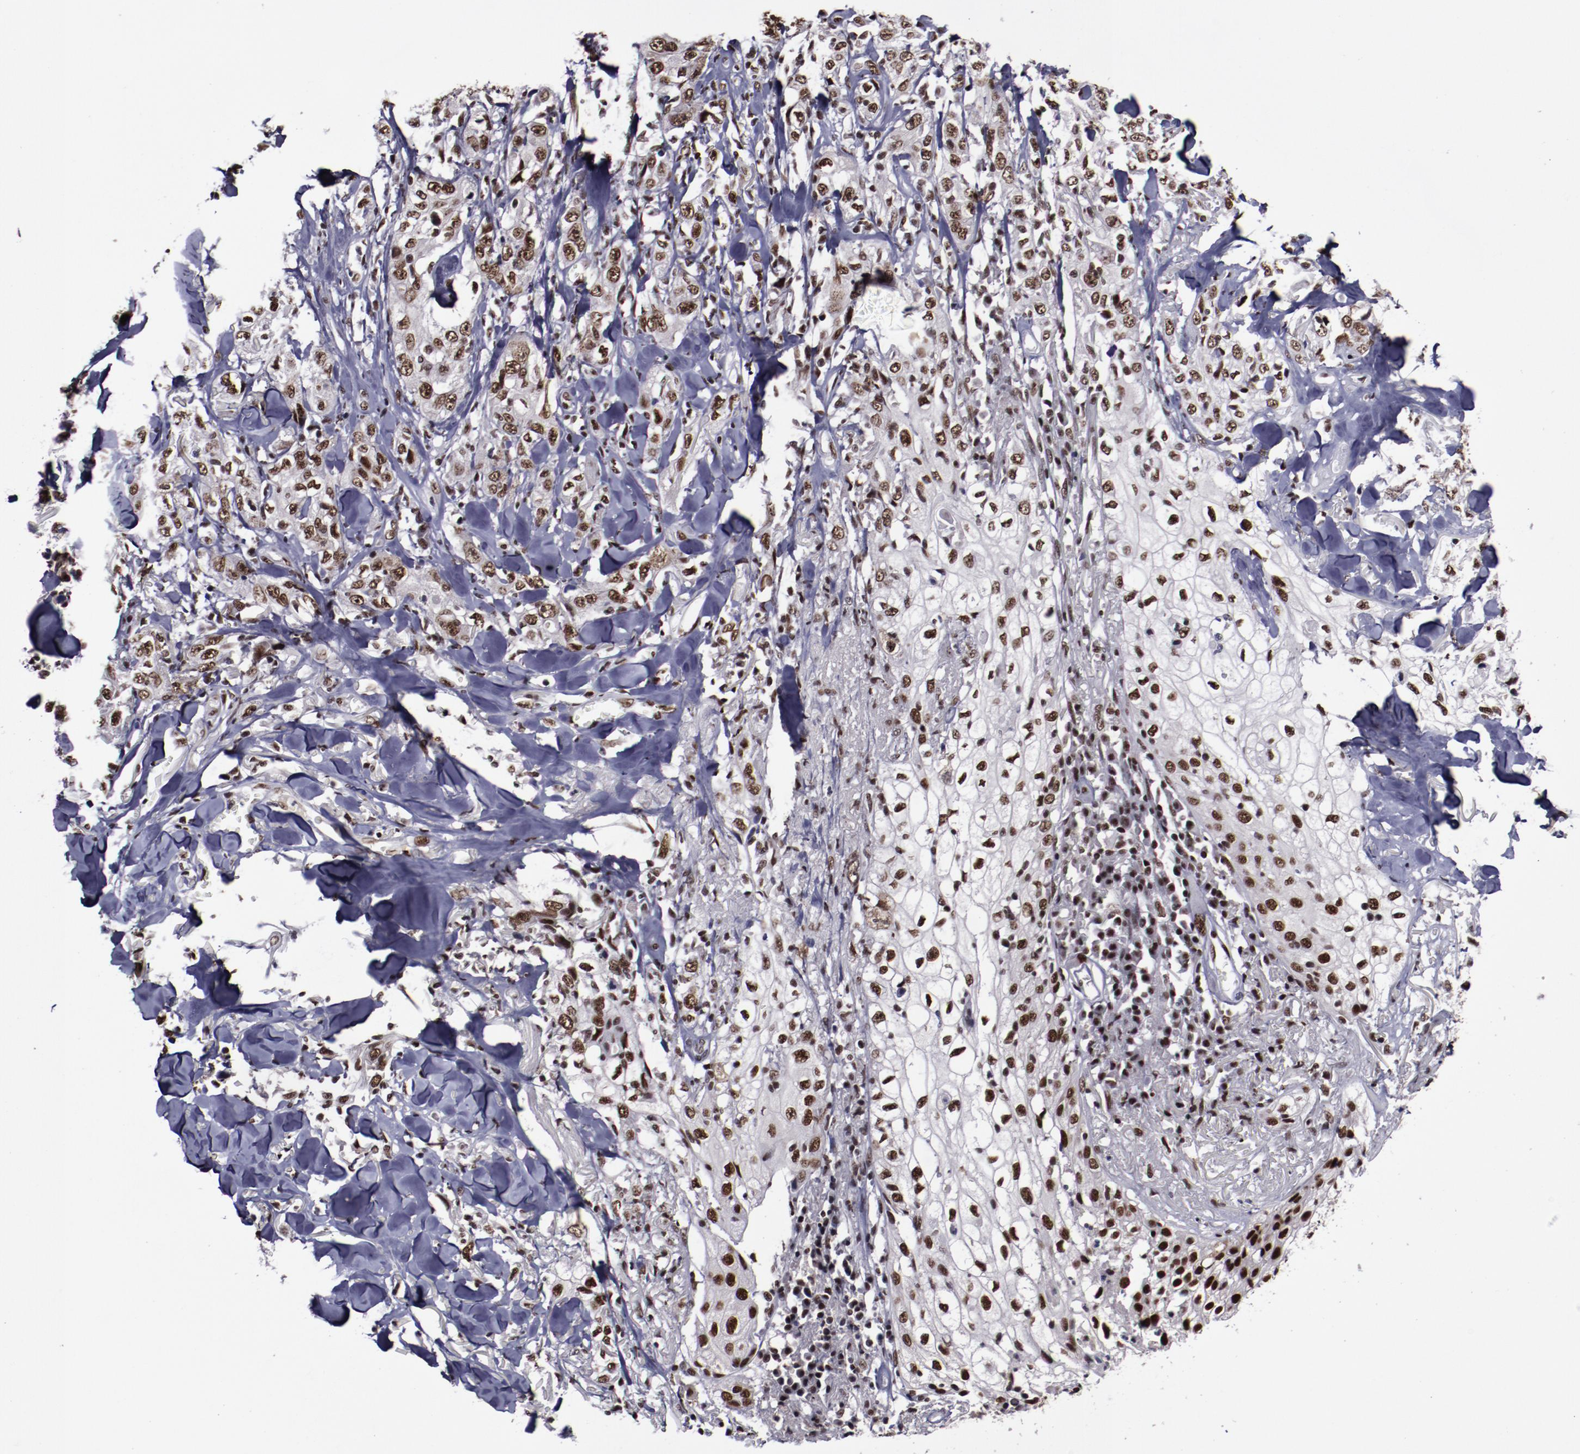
{"staining": {"intensity": "strong", "quantity": ">75%", "location": "nuclear"}, "tissue": "skin cancer", "cell_type": "Tumor cells", "image_type": "cancer", "snomed": [{"axis": "morphology", "description": "Squamous cell carcinoma, NOS"}, {"axis": "topography", "description": "Skin"}], "caption": "A high-resolution image shows IHC staining of skin squamous cell carcinoma, which exhibits strong nuclear positivity in about >75% of tumor cells.", "gene": "ERH", "patient": {"sex": "male", "age": 65}}